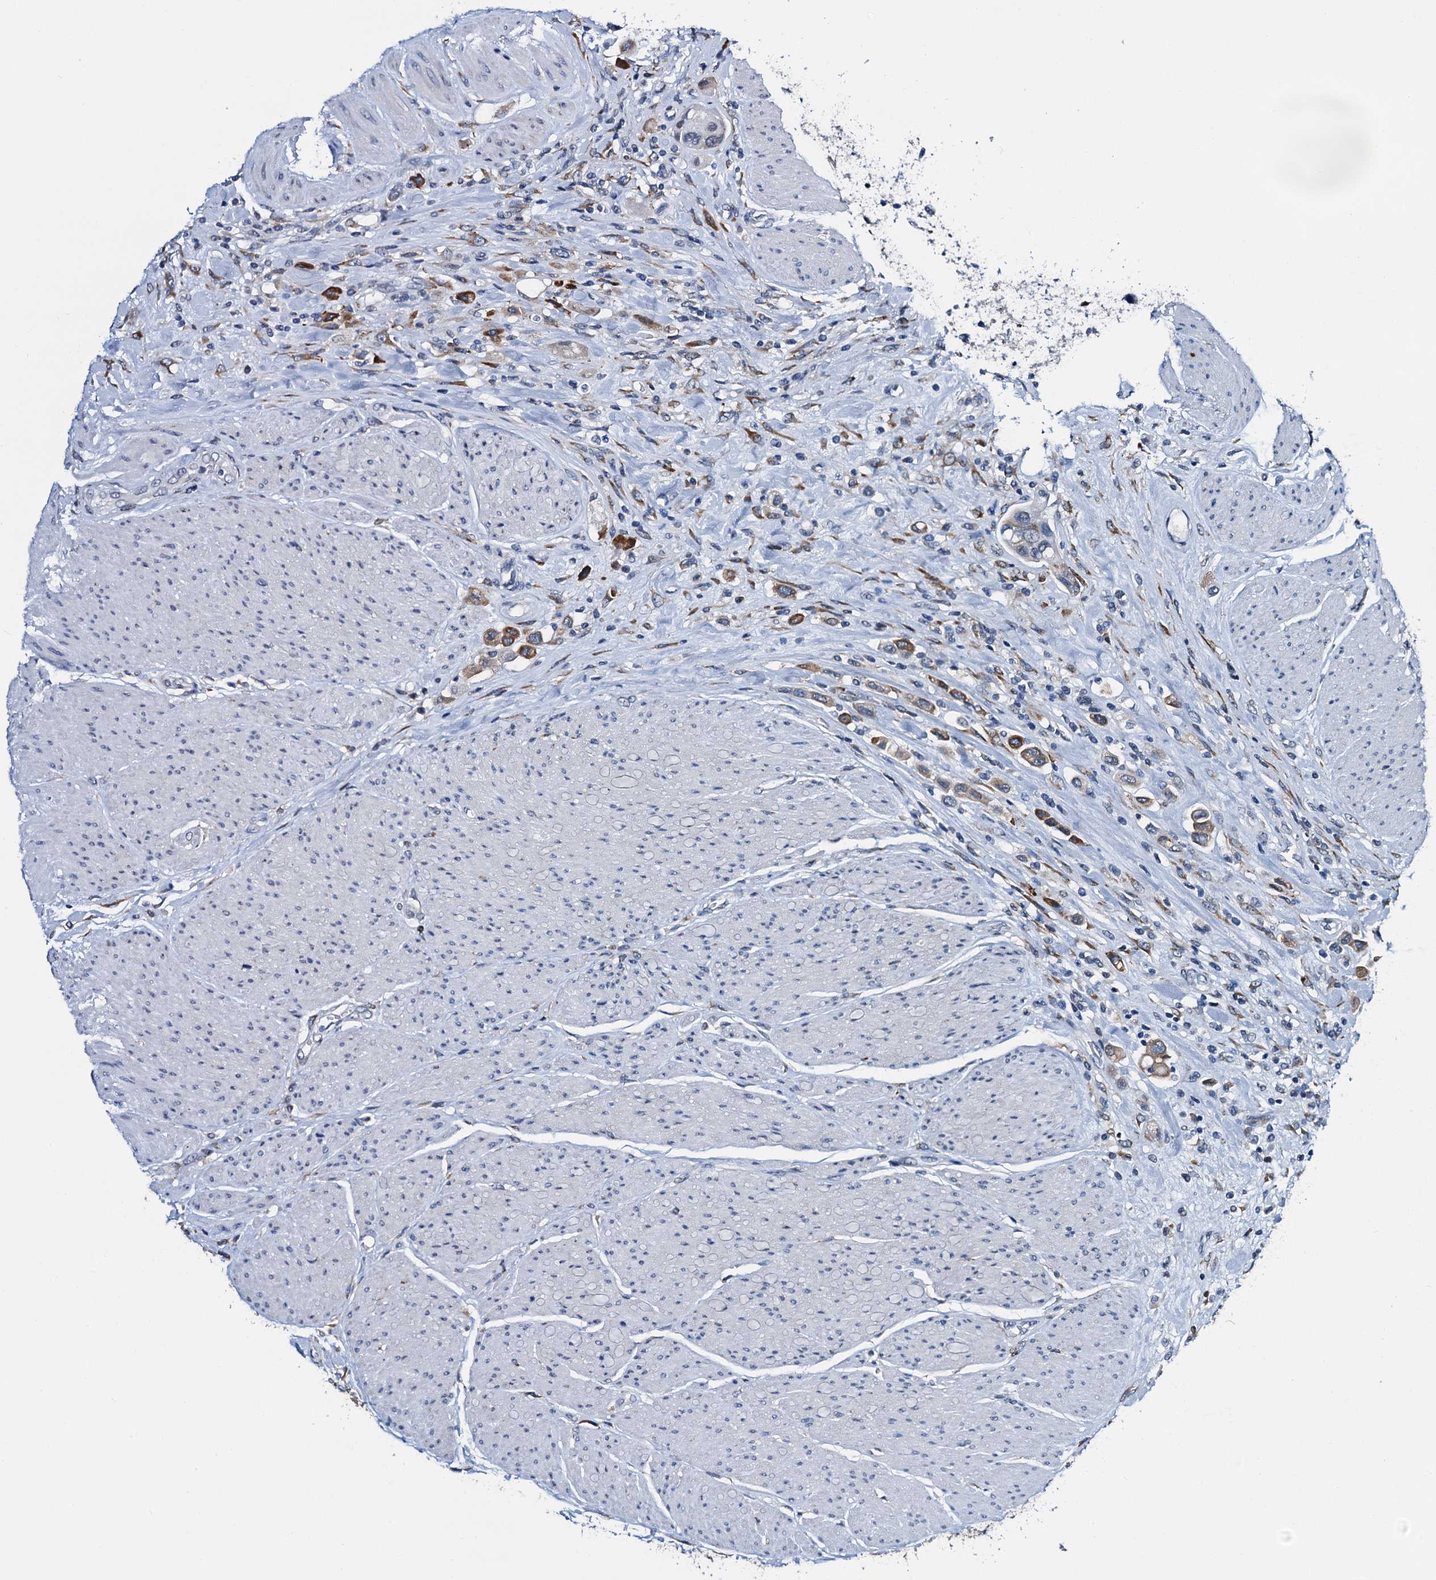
{"staining": {"intensity": "moderate", "quantity": "25%-75%", "location": "cytoplasmic/membranous"}, "tissue": "urothelial cancer", "cell_type": "Tumor cells", "image_type": "cancer", "snomed": [{"axis": "morphology", "description": "Urothelial carcinoma, High grade"}, {"axis": "topography", "description": "Urinary bladder"}], "caption": "Urothelial carcinoma (high-grade) stained for a protein demonstrates moderate cytoplasmic/membranous positivity in tumor cells.", "gene": "SLC7A10", "patient": {"sex": "male", "age": 50}}